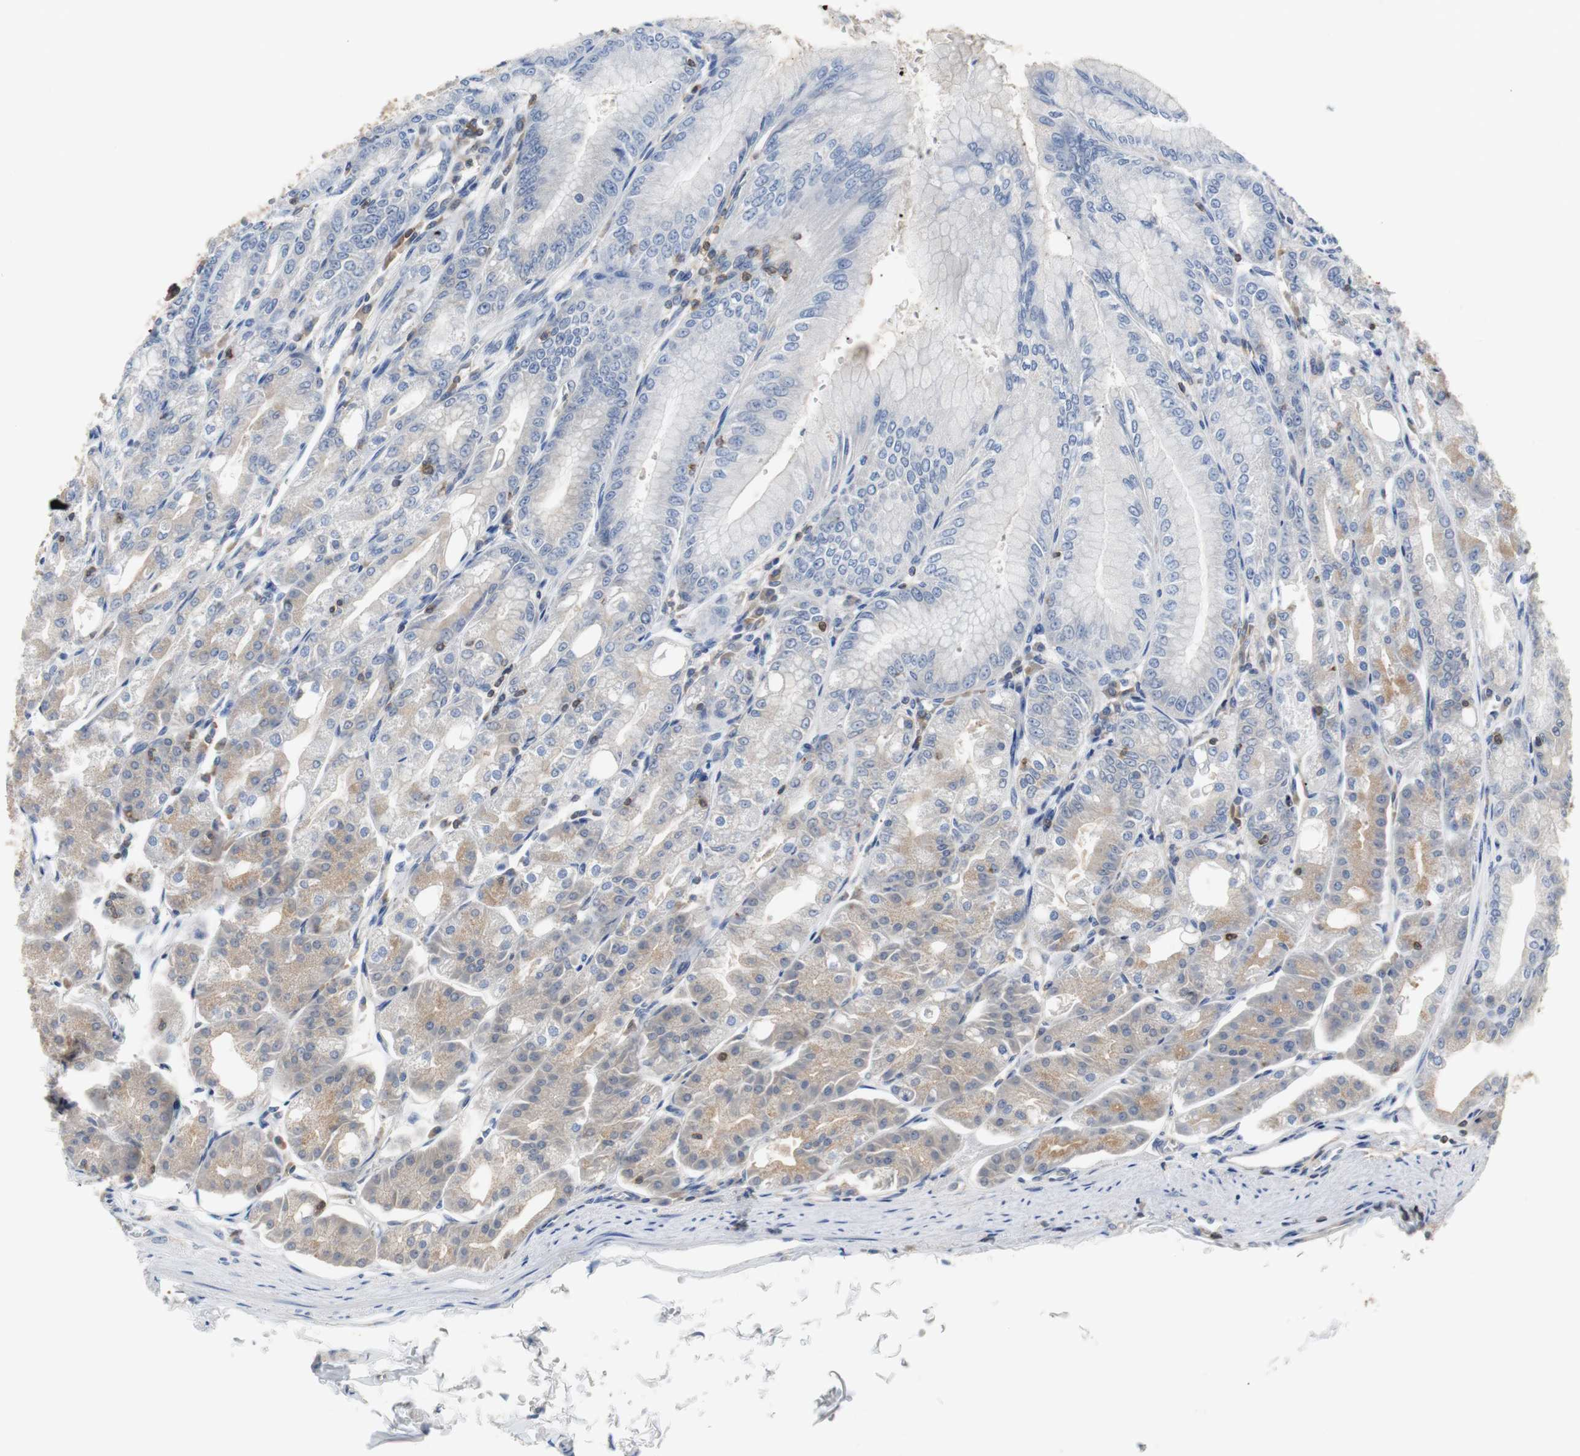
{"staining": {"intensity": "weak", "quantity": "25%-75%", "location": "cytoplasmic/membranous"}, "tissue": "stomach", "cell_type": "Glandular cells", "image_type": "normal", "snomed": [{"axis": "morphology", "description": "Normal tissue, NOS"}, {"axis": "topography", "description": "Stomach, lower"}], "caption": "Immunohistochemistry (IHC) micrograph of benign stomach: stomach stained using immunohistochemistry (IHC) displays low levels of weak protein expression localized specifically in the cytoplasmic/membranous of glandular cells, appearing as a cytoplasmic/membranous brown color.", "gene": "TSC22D4", "patient": {"sex": "male", "age": 71}}